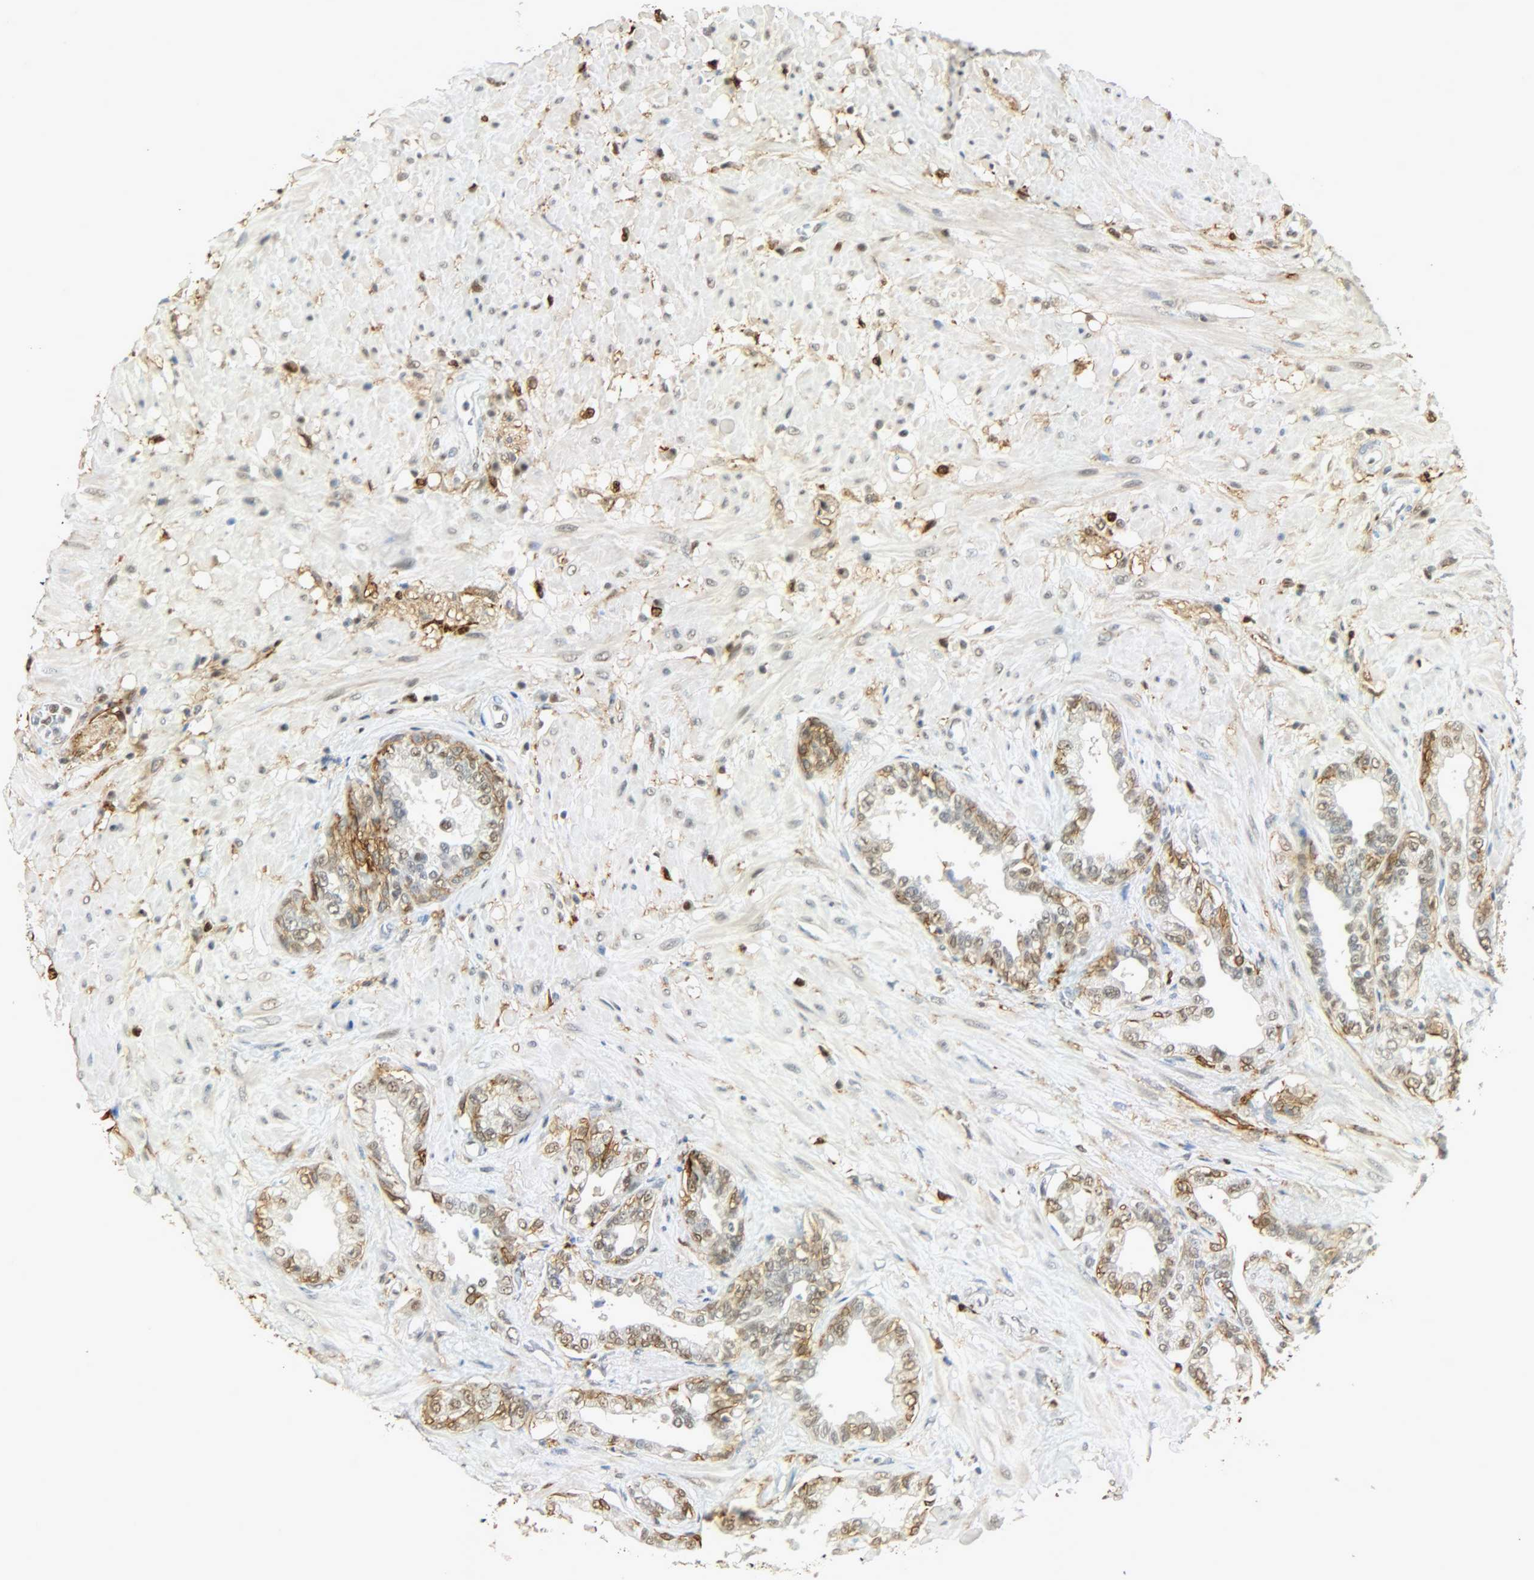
{"staining": {"intensity": "moderate", "quantity": ">75%", "location": "nuclear"}, "tissue": "seminal vesicle", "cell_type": "Glandular cells", "image_type": "normal", "snomed": [{"axis": "morphology", "description": "Normal tissue, NOS"}, {"axis": "topography", "description": "Seminal veicle"}], "caption": "DAB (3,3'-diaminobenzidine) immunohistochemical staining of normal human seminal vesicle exhibits moderate nuclear protein positivity in about >75% of glandular cells. The protein is shown in brown color, while the nuclei are stained blue.", "gene": "NGFR", "patient": {"sex": "male", "age": 61}}